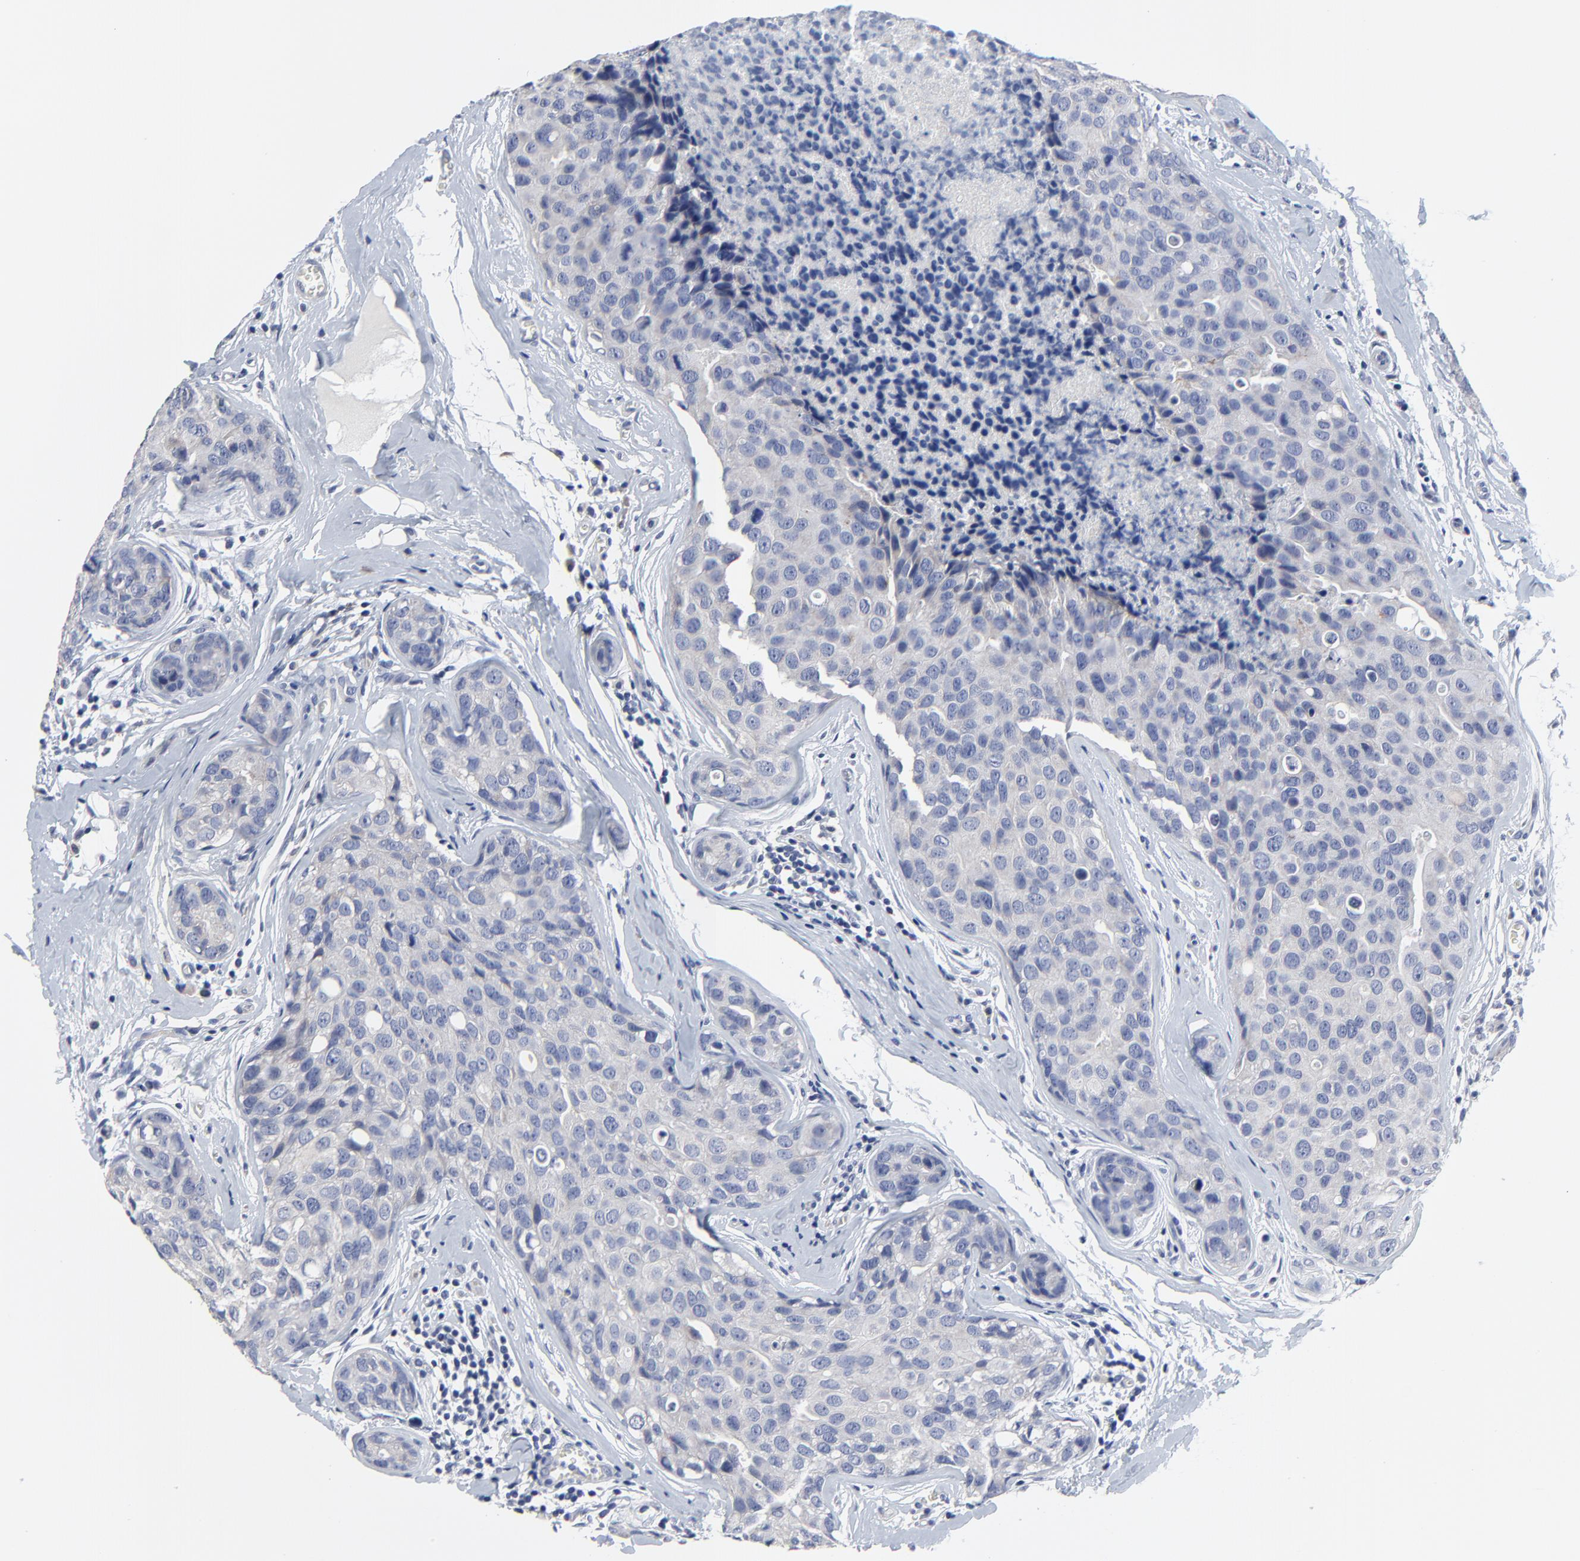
{"staining": {"intensity": "negative", "quantity": "none", "location": "none"}, "tissue": "breast cancer", "cell_type": "Tumor cells", "image_type": "cancer", "snomed": [{"axis": "morphology", "description": "Duct carcinoma"}, {"axis": "topography", "description": "Breast"}], "caption": "Breast invasive ductal carcinoma was stained to show a protein in brown. There is no significant expression in tumor cells.", "gene": "DHRSX", "patient": {"sex": "female", "age": 24}}